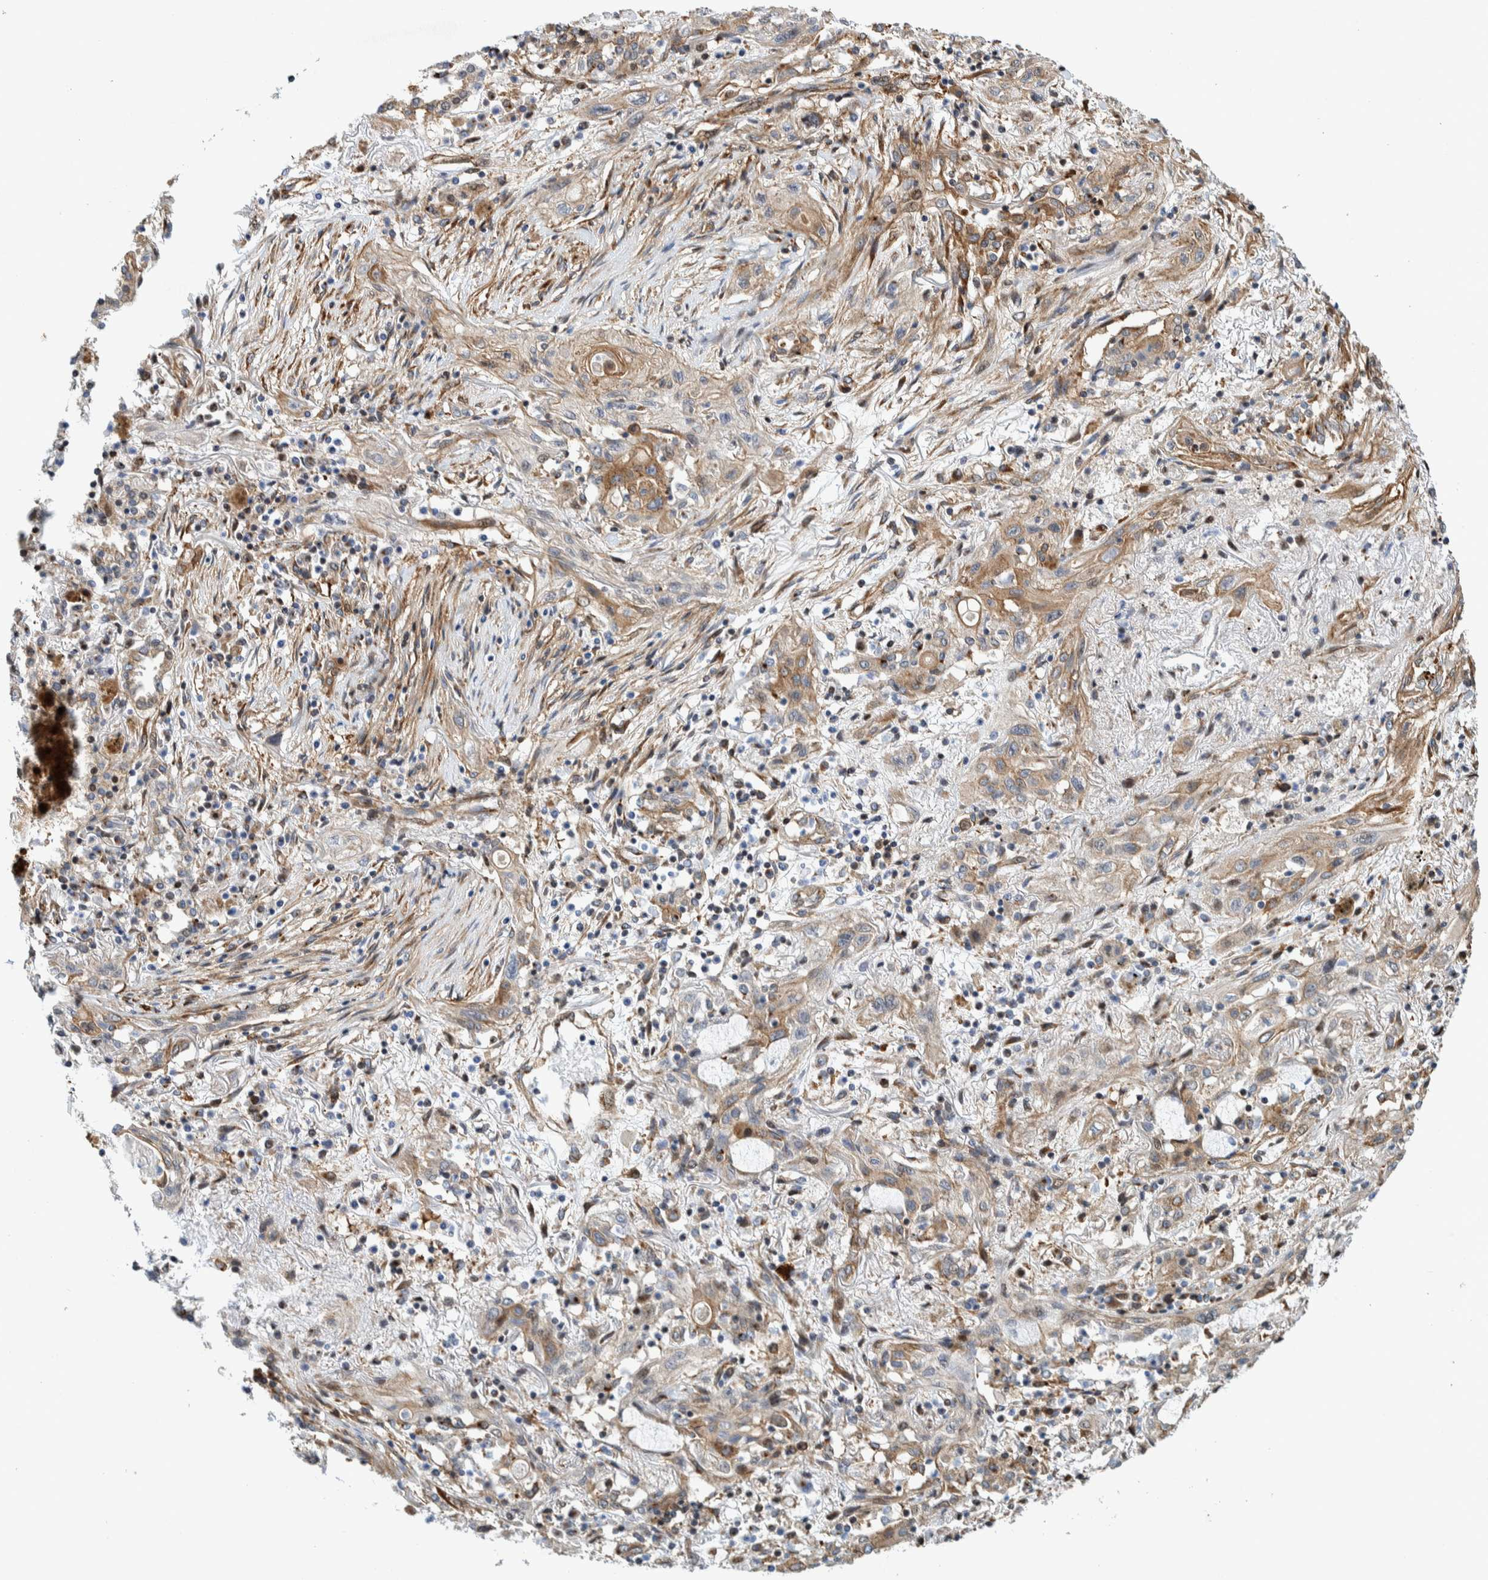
{"staining": {"intensity": "weak", "quantity": "25%-75%", "location": "cytoplasmic/membranous"}, "tissue": "lung cancer", "cell_type": "Tumor cells", "image_type": "cancer", "snomed": [{"axis": "morphology", "description": "Squamous cell carcinoma, NOS"}, {"axis": "topography", "description": "Lung"}], "caption": "High-power microscopy captured an IHC image of lung cancer (squamous cell carcinoma), revealing weak cytoplasmic/membranous staining in approximately 25%-75% of tumor cells. (Stains: DAB (3,3'-diaminobenzidine) in brown, nuclei in blue, Microscopy: brightfield microscopy at high magnification).", "gene": "CCDC57", "patient": {"sex": "female", "age": 47}}